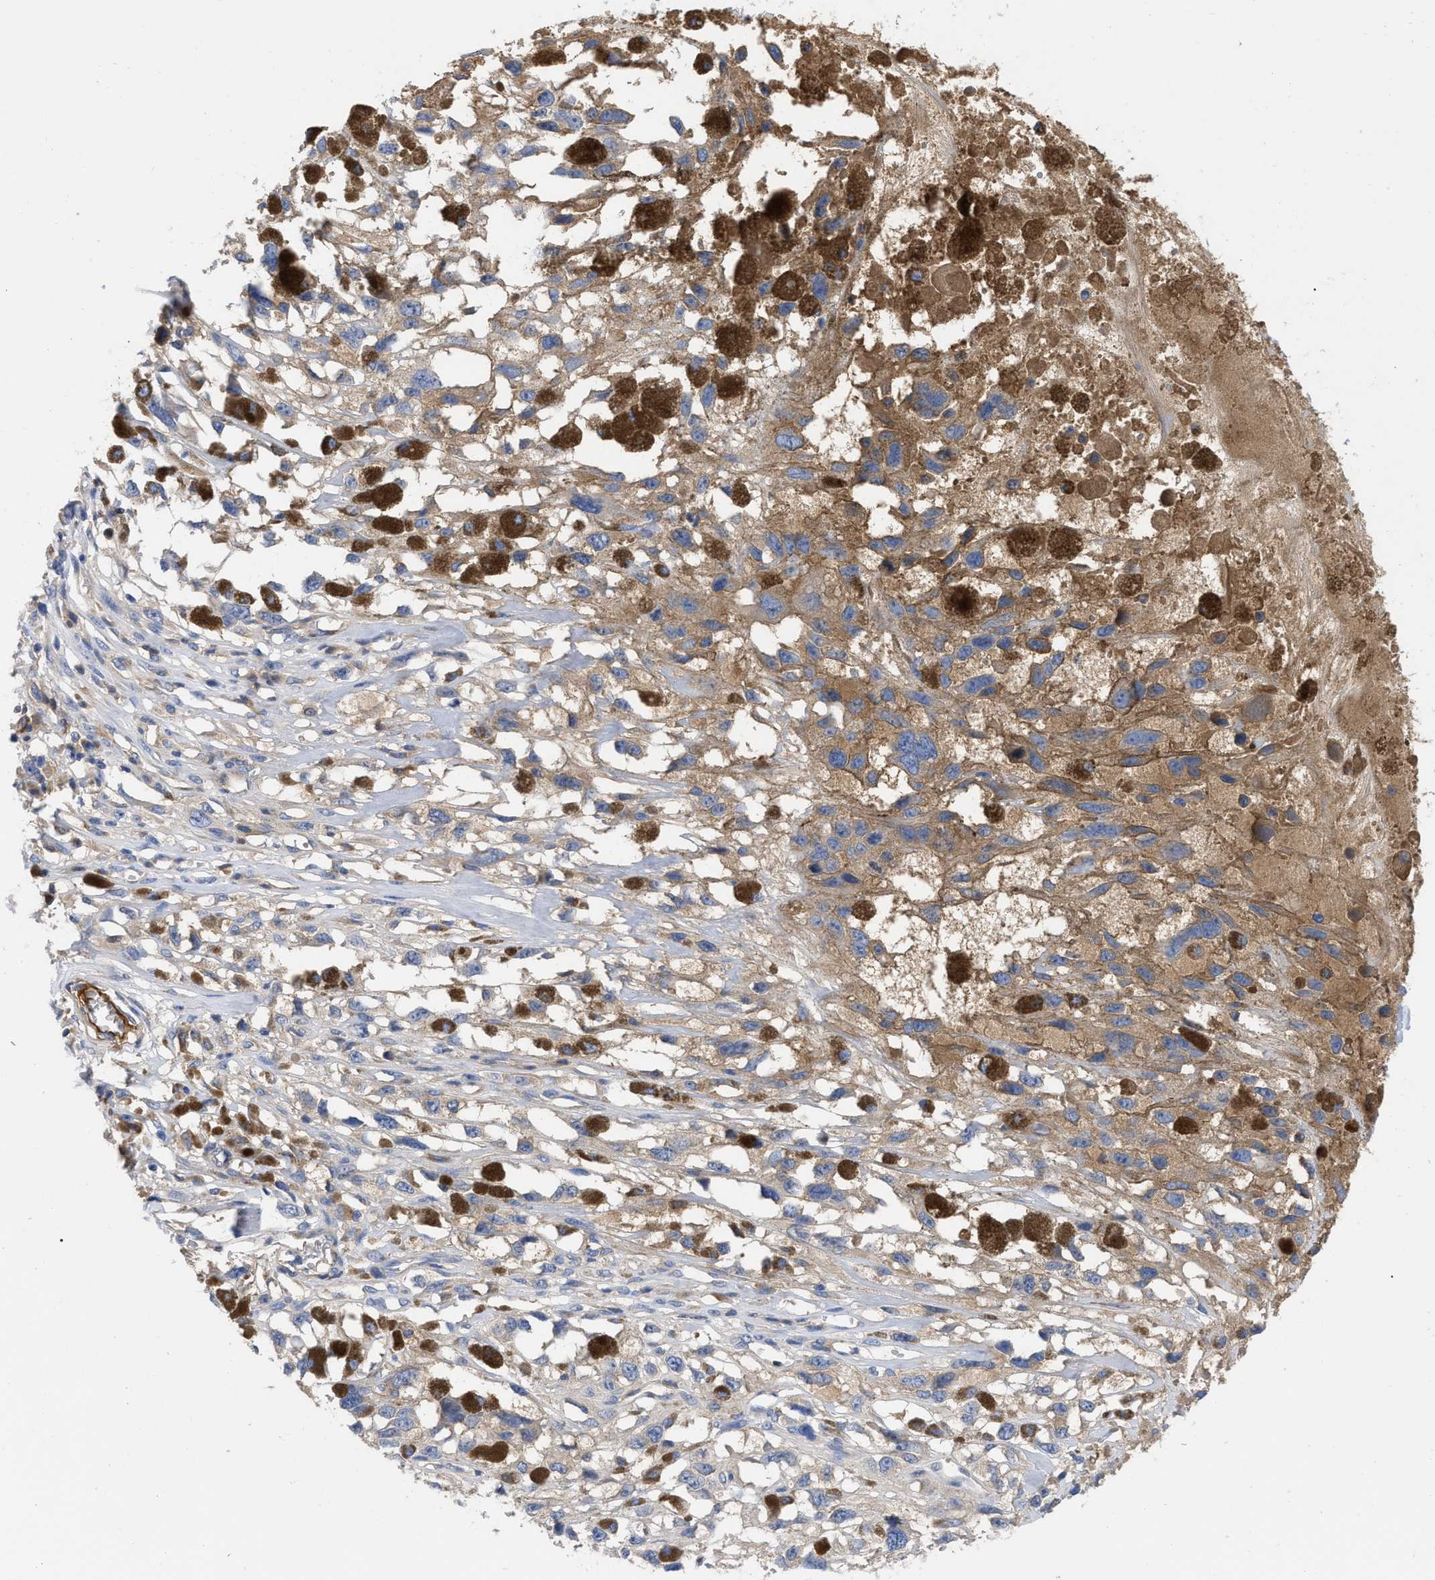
{"staining": {"intensity": "moderate", "quantity": ">75%", "location": "cytoplasmic/membranous"}, "tissue": "melanoma", "cell_type": "Tumor cells", "image_type": "cancer", "snomed": [{"axis": "morphology", "description": "Malignant melanoma, Metastatic site"}, {"axis": "topography", "description": "Lymph node"}], "caption": "Immunohistochemical staining of human malignant melanoma (metastatic site) demonstrates medium levels of moderate cytoplasmic/membranous positivity in about >75% of tumor cells.", "gene": "IGHV5-51", "patient": {"sex": "male", "age": 59}}